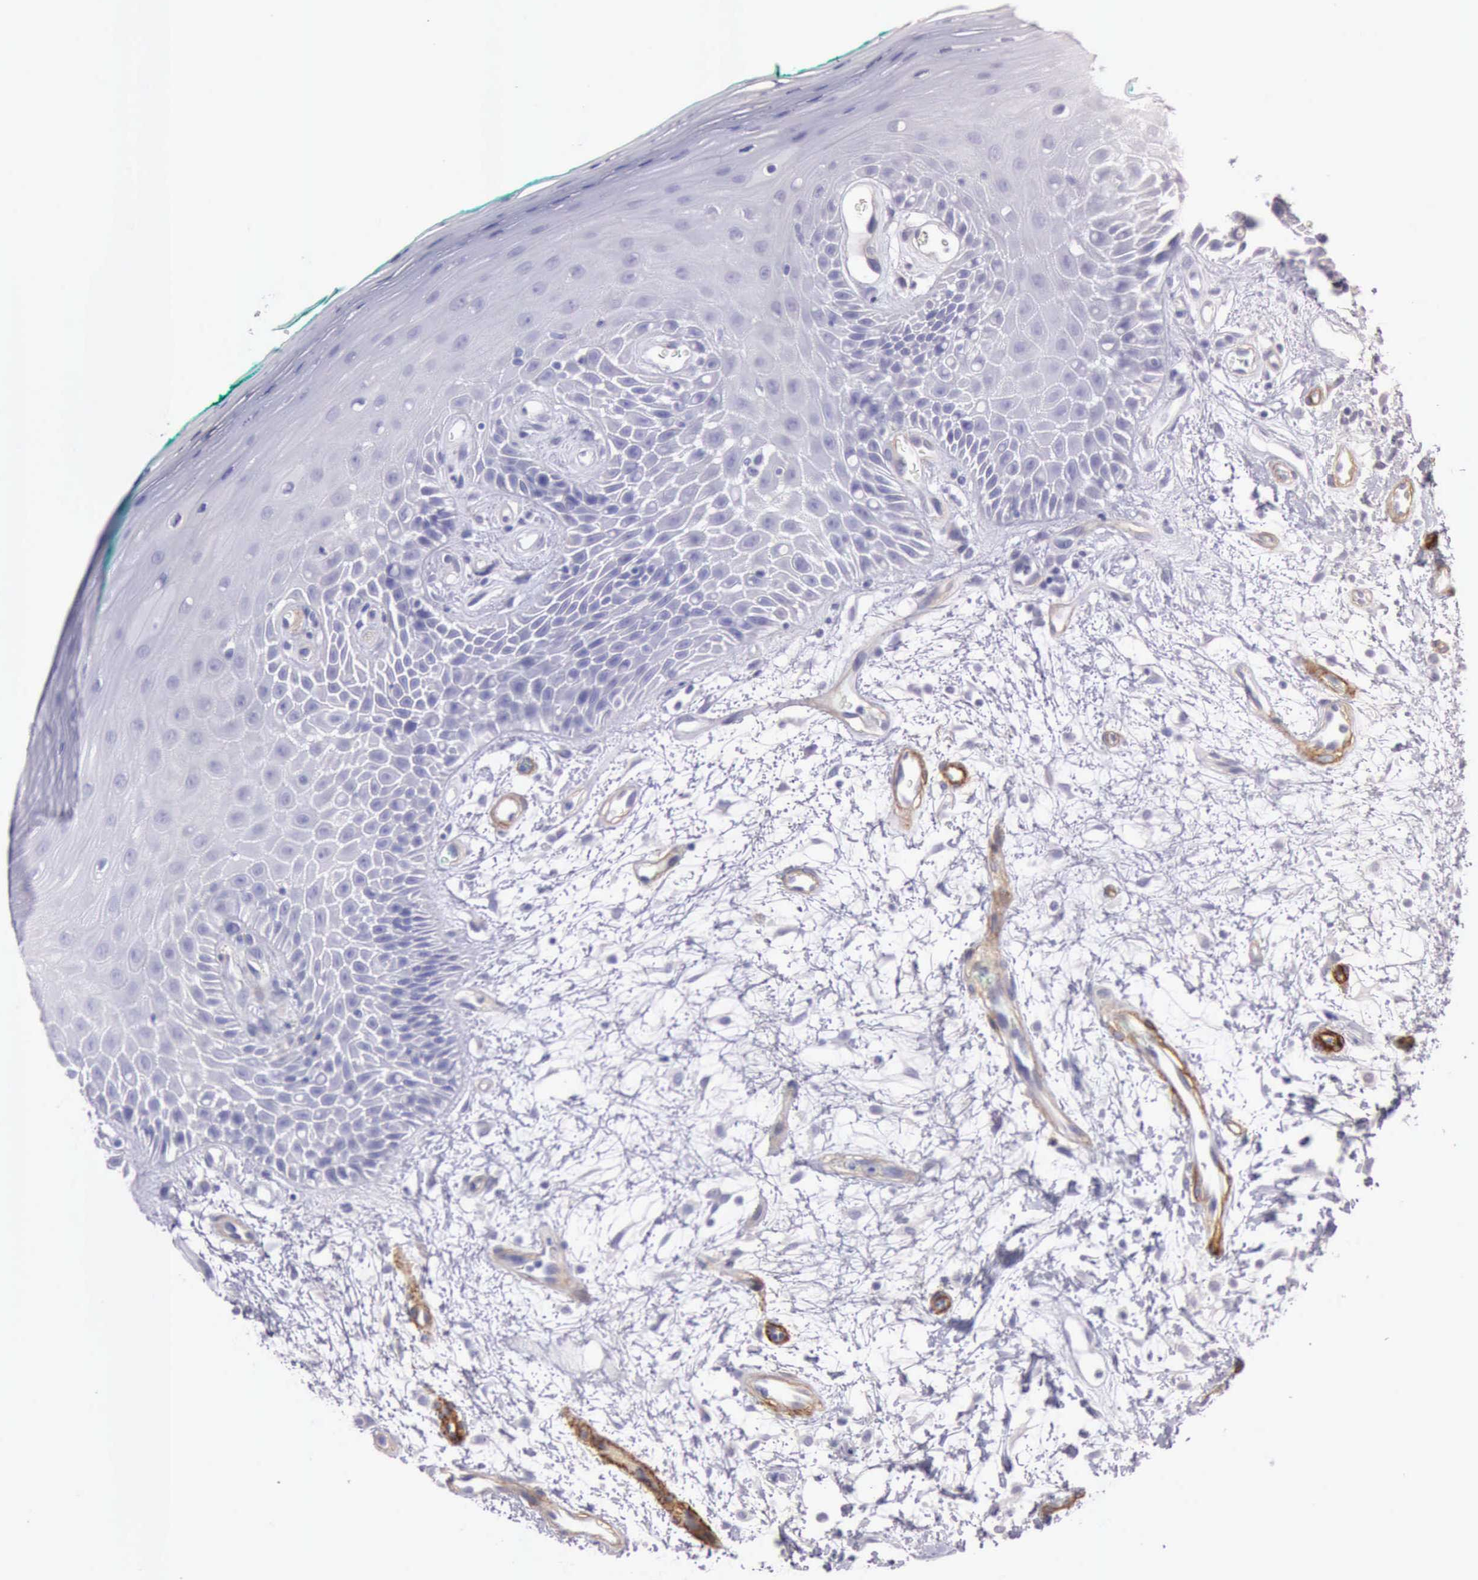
{"staining": {"intensity": "negative", "quantity": "none", "location": "none"}, "tissue": "oral mucosa", "cell_type": "Squamous epithelial cells", "image_type": "normal", "snomed": [{"axis": "morphology", "description": "Normal tissue, NOS"}, {"axis": "morphology", "description": "Squamous cell carcinoma, NOS"}, {"axis": "topography", "description": "Skeletal muscle"}, {"axis": "topography", "description": "Oral tissue"}, {"axis": "topography", "description": "Head-Neck"}], "caption": "Immunohistochemical staining of normal oral mucosa displays no significant positivity in squamous epithelial cells.", "gene": "AOC3", "patient": {"sex": "female", "age": 84}}